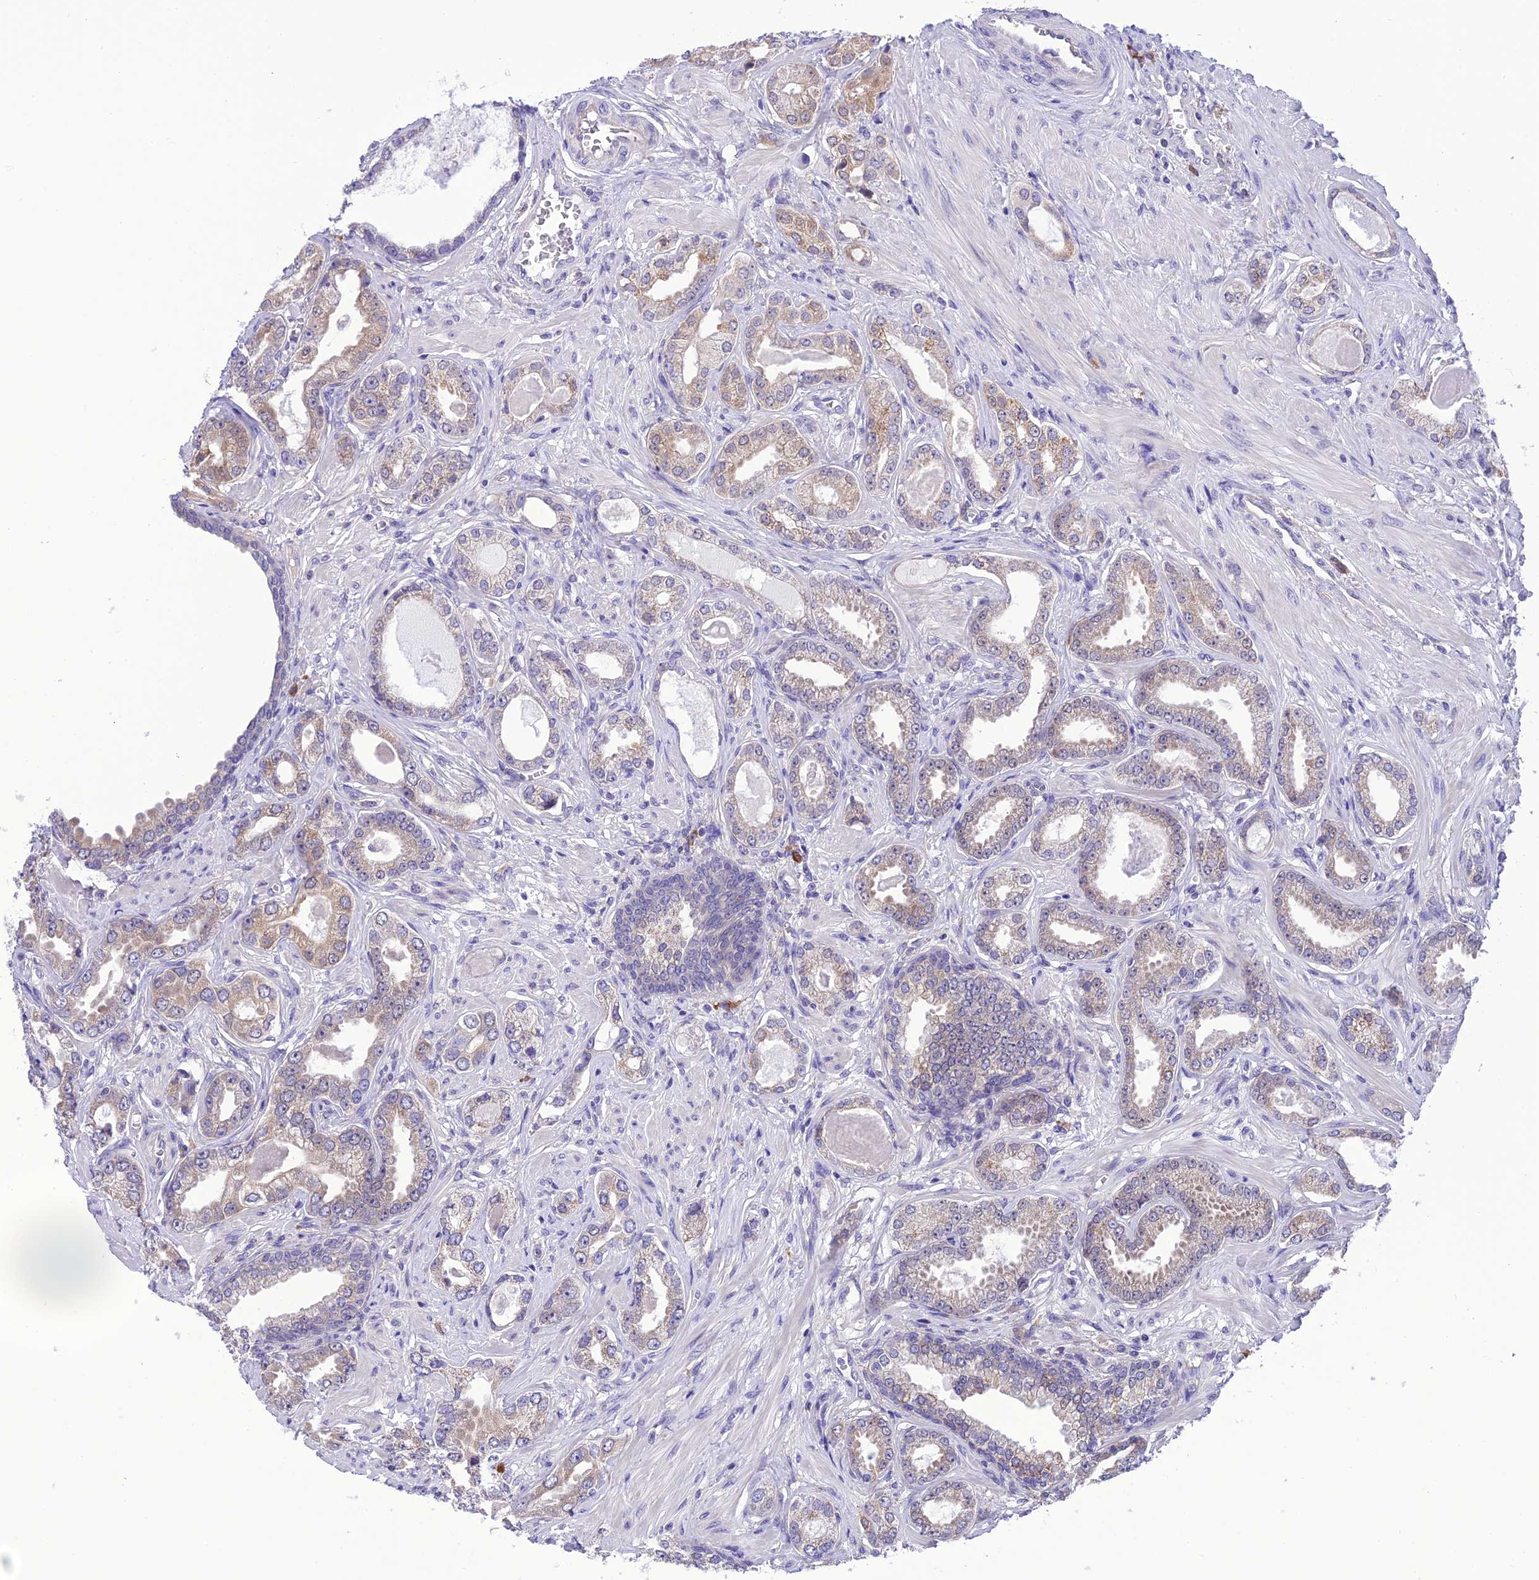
{"staining": {"intensity": "weak", "quantity": "<25%", "location": "cytoplasmic/membranous"}, "tissue": "prostate cancer", "cell_type": "Tumor cells", "image_type": "cancer", "snomed": [{"axis": "morphology", "description": "Adenocarcinoma, Low grade"}, {"axis": "topography", "description": "Prostate"}], "caption": "Human prostate cancer stained for a protein using IHC shows no staining in tumor cells.", "gene": "RNF126", "patient": {"sex": "male", "age": 64}}